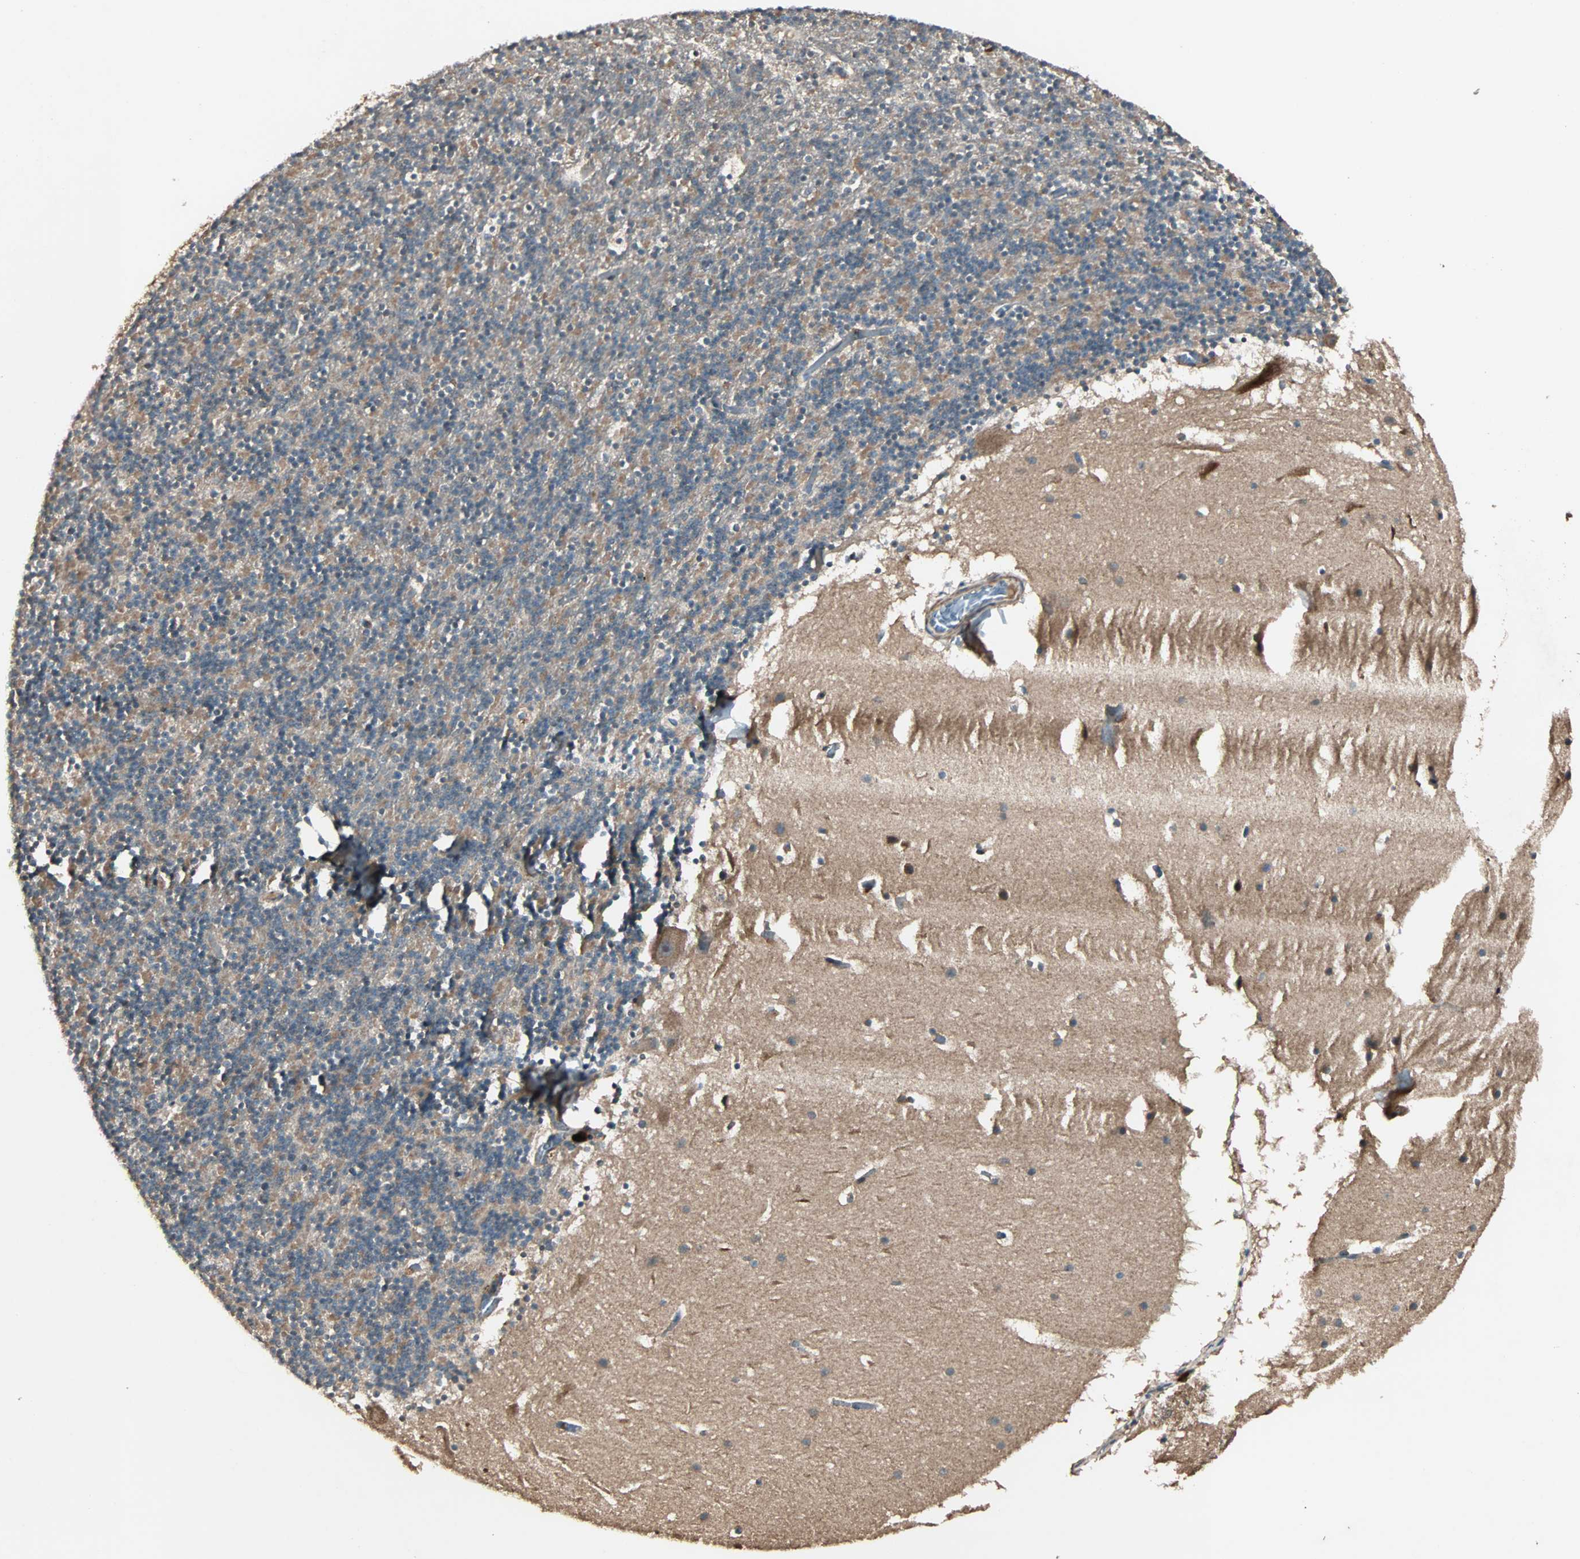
{"staining": {"intensity": "moderate", "quantity": "25%-75%", "location": "cytoplasmic/membranous"}, "tissue": "cerebellum", "cell_type": "Cells in granular layer", "image_type": "normal", "snomed": [{"axis": "morphology", "description": "Normal tissue, NOS"}, {"axis": "topography", "description": "Cerebellum"}], "caption": "The micrograph shows immunohistochemical staining of unremarkable cerebellum. There is moderate cytoplasmic/membranous expression is seen in approximately 25%-75% of cells in granular layer. (Brightfield microscopy of DAB IHC at high magnification).", "gene": "GCK", "patient": {"sex": "male", "age": 45}}